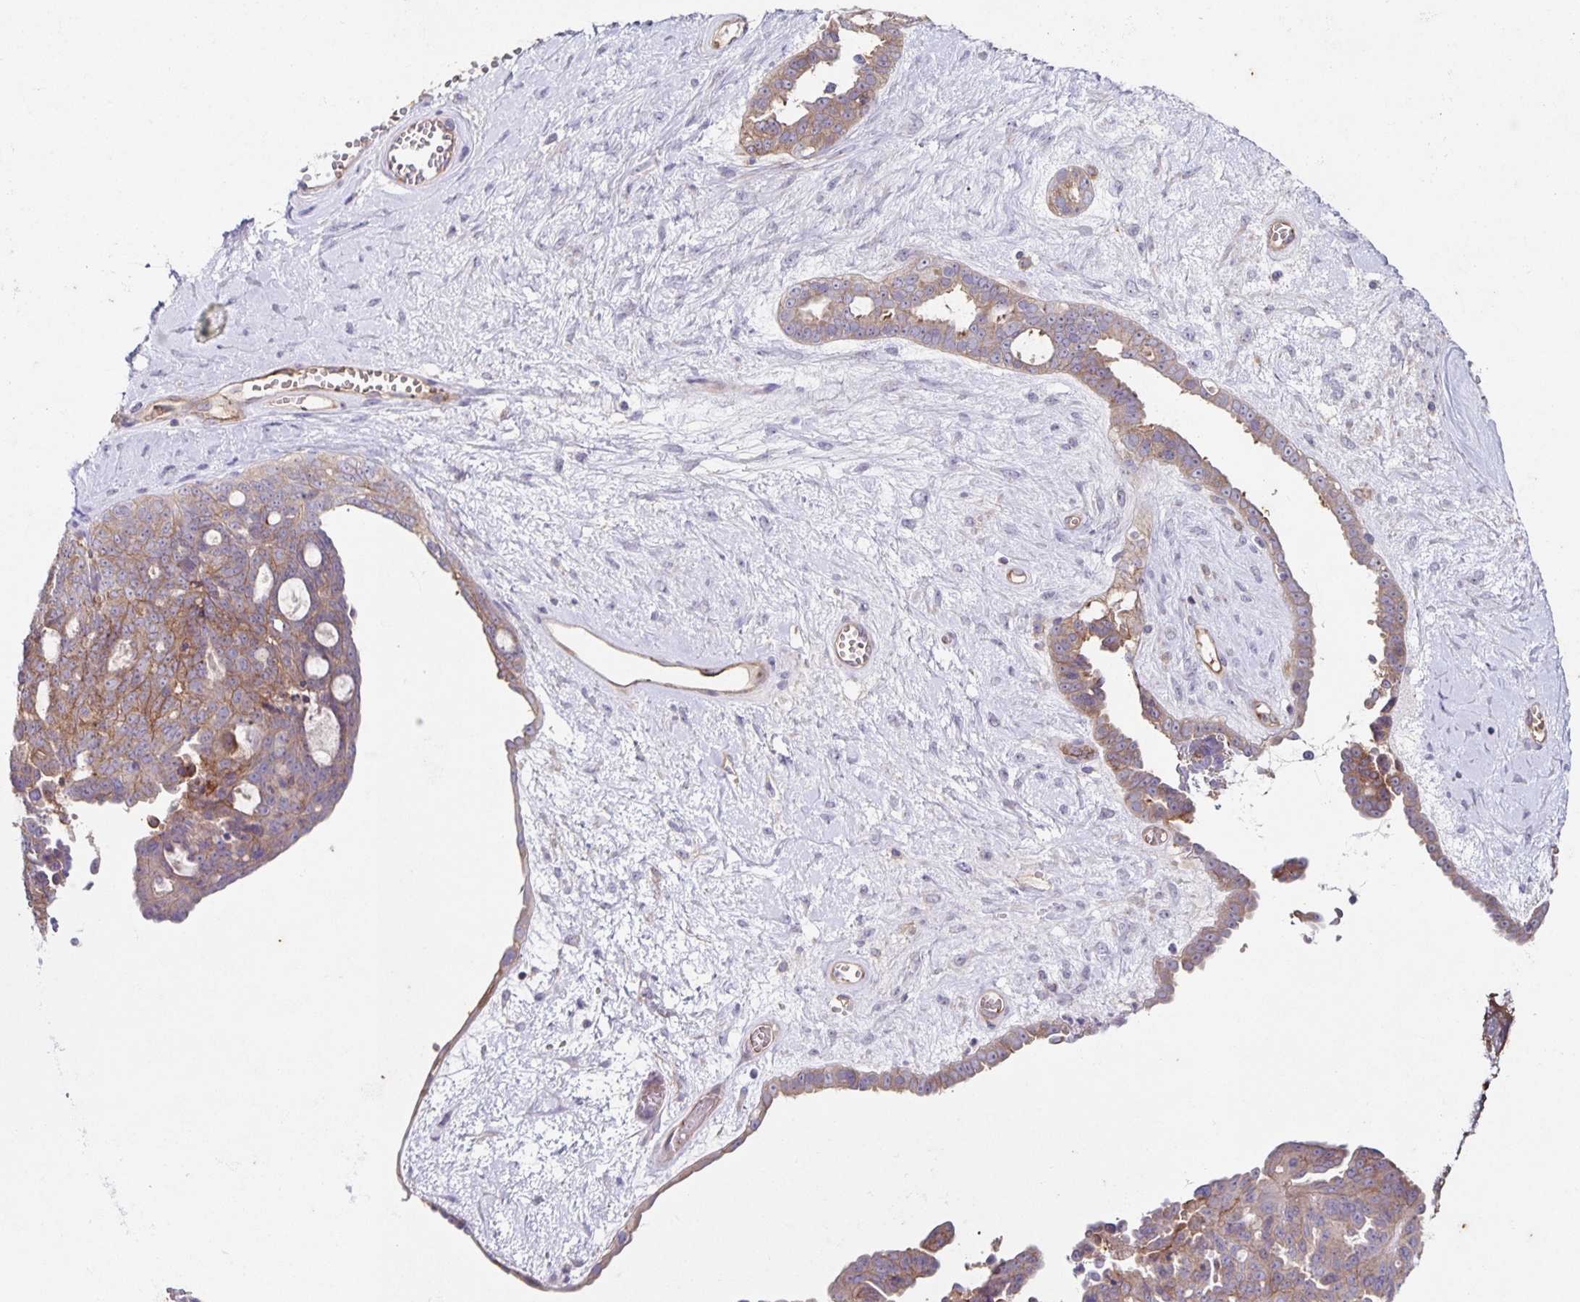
{"staining": {"intensity": "moderate", "quantity": "25%-75%", "location": "cytoplasmic/membranous"}, "tissue": "ovarian cancer", "cell_type": "Tumor cells", "image_type": "cancer", "snomed": [{"axis": "morphology", "description": "Cystadenocarcinoma, serous, NOS"}, {"axis": "topography", "description": "Ovary"}], "caption": "A high-resolution image shows immunohistochemistry staining of ovarian cancer, which exhibits moderate cytoplasmic/membranous expression in approximately 25%-75% of tumor cells. The staining was performed using DAB to visualize the protein expression in brown, while the nuclei were stained in blue with hematoxylin (Magnification: 20x).", "gene": "ITGA2", "patient": {"sex": "female", "age": 71}}